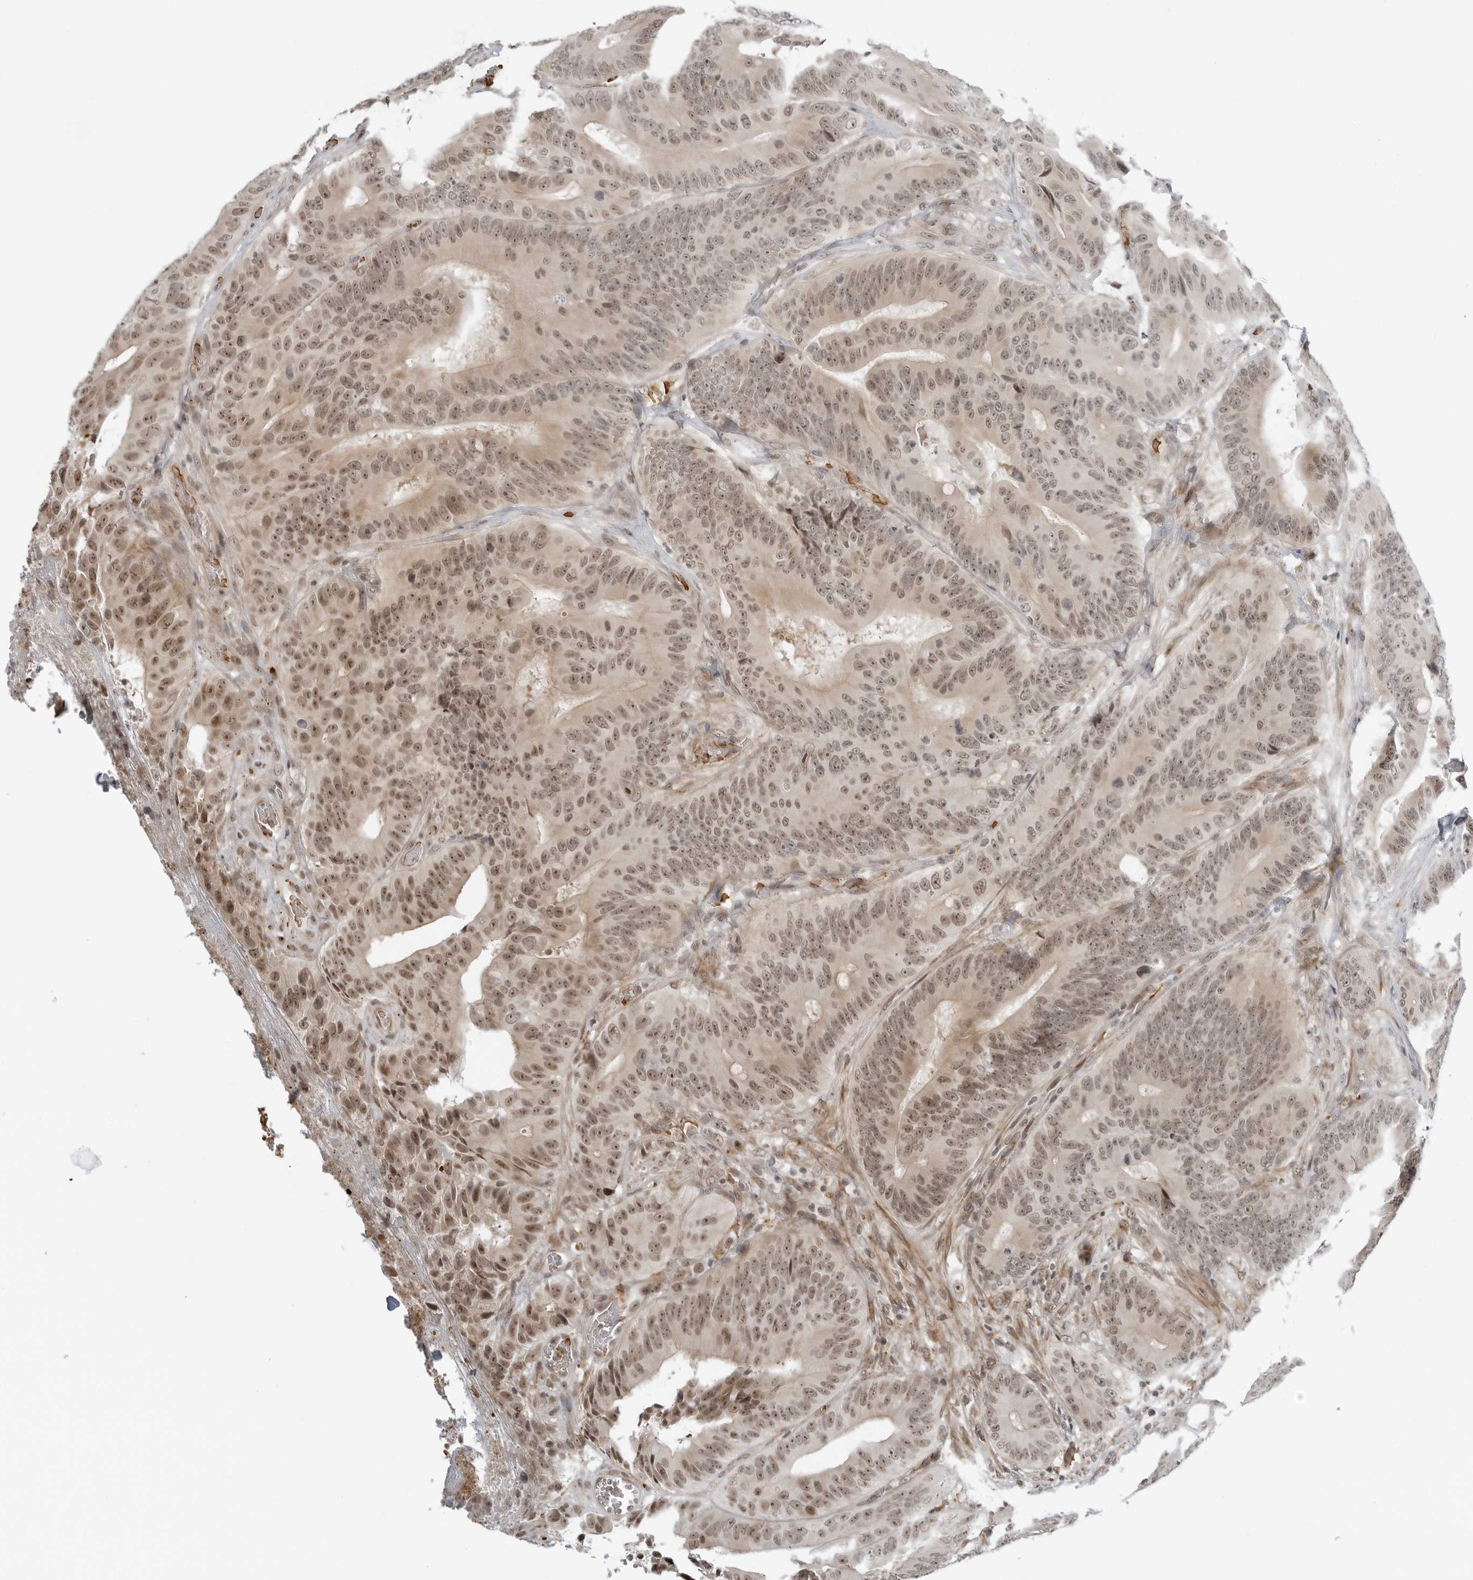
{"staining": {"intensity": "moderate", "quantity": ">75%", "location": "nuclear"}, "tissue": "colorectal cancer", "cell_type": "Tumor cells", "image_type": "cancer", "snomed": [{"axis": "morphology", "description": "Adenocarcinoma, NOS"}, {"axis": "topography", "description": "Colon"}], "caption": "Colorectal cancer (adenocarcinoma) stained for a protein (brown) reveals moderate nuclear positive positivity in about >75% of tumor cells.", "gene": "SUGCT", "patient": {"sex": "male", "age": 83}}